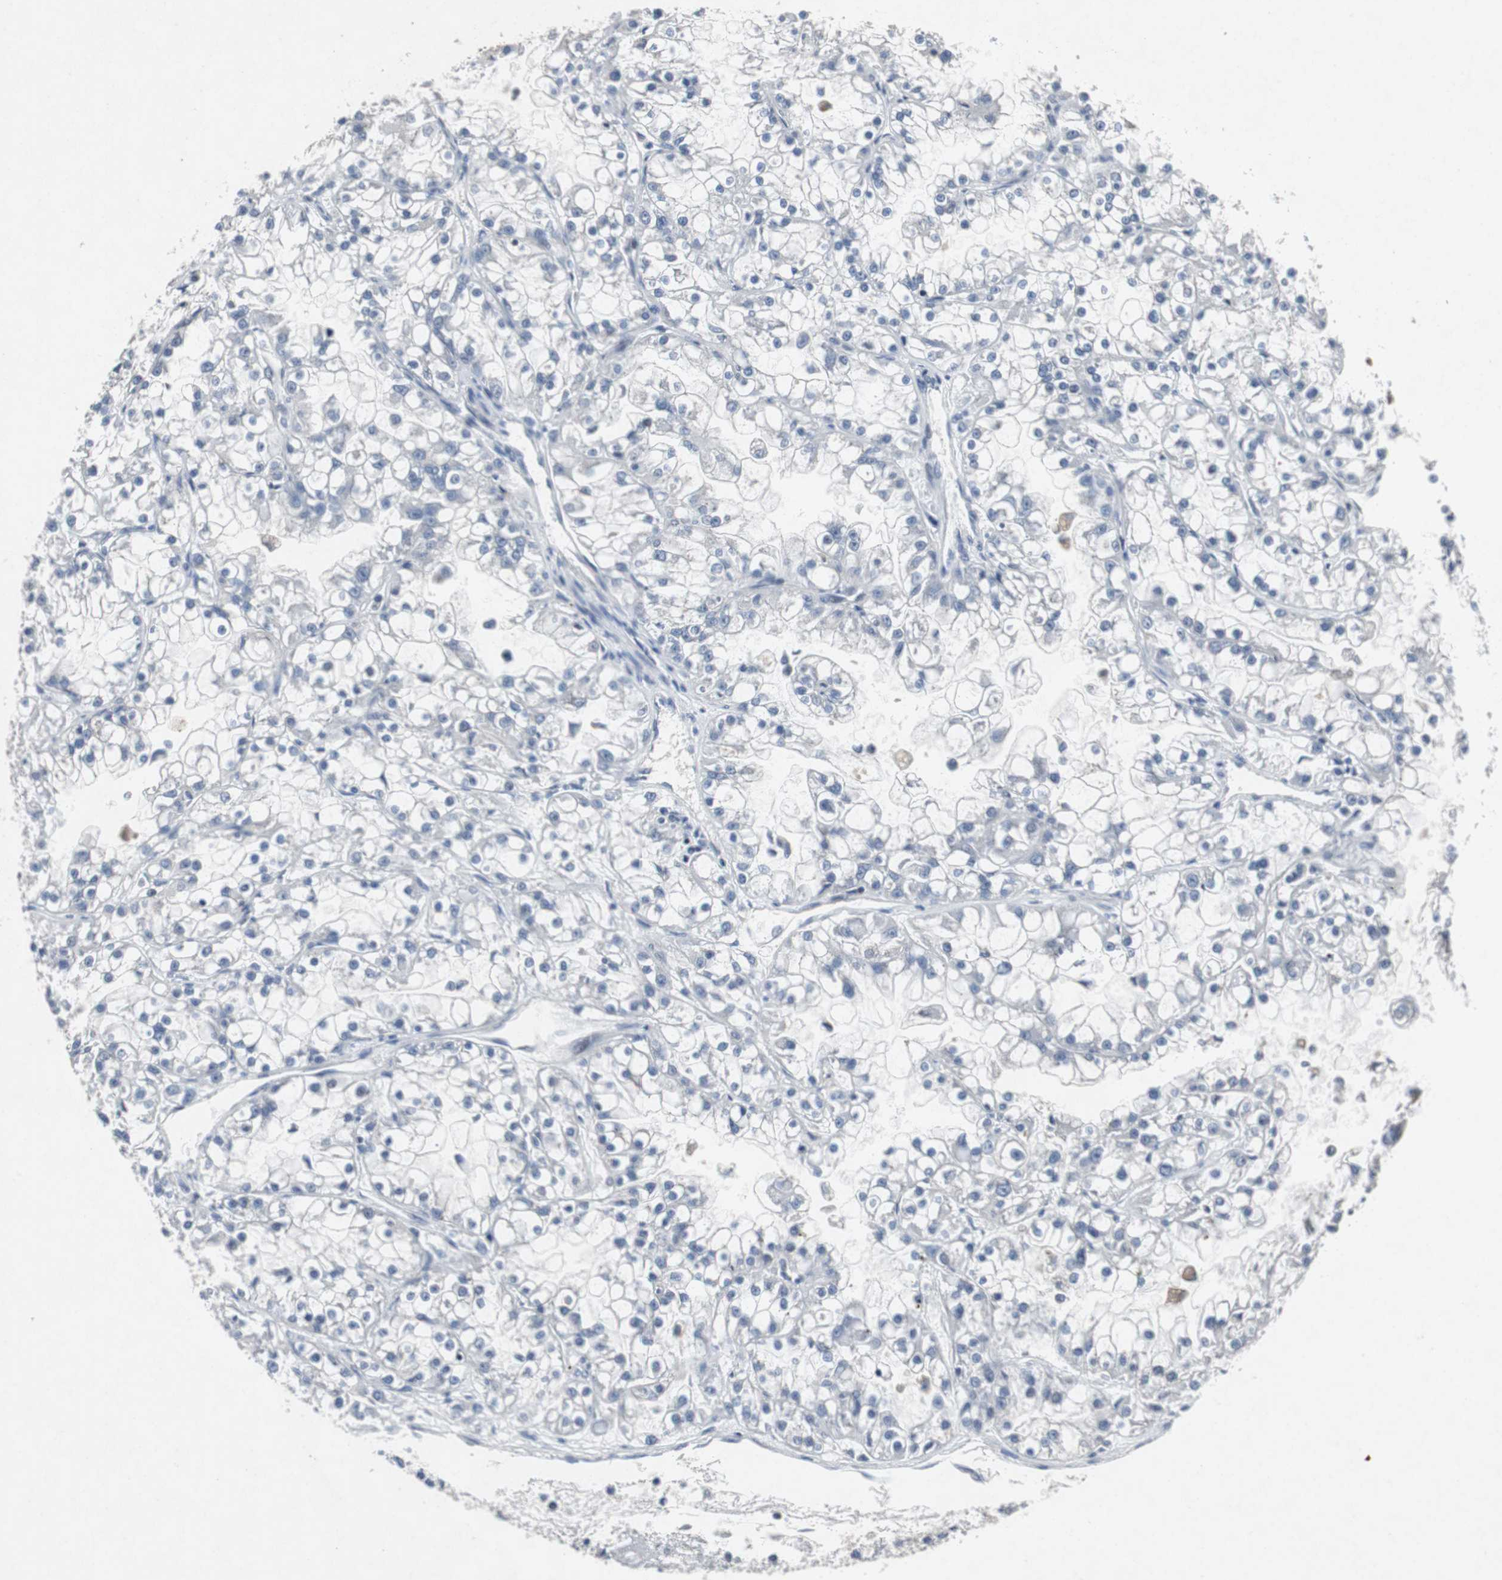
{"staining": {"intensity": "negative", "quantity": "none", "location": "none"}, "tissue": "renal cancer", "cell_type": "Tumor cells", "image_type": "cancer", "snomed": [{"axis": "morphology", "description": "Adenocarcinoma, NOS"}, {"axis": "topography", "description": "Kidney"}], "caption": "Tumor cells show no significant positivity in adenocarcinoma (renal).", "gene": "TP63", "patient": {"sex": "female", "age": 52}}